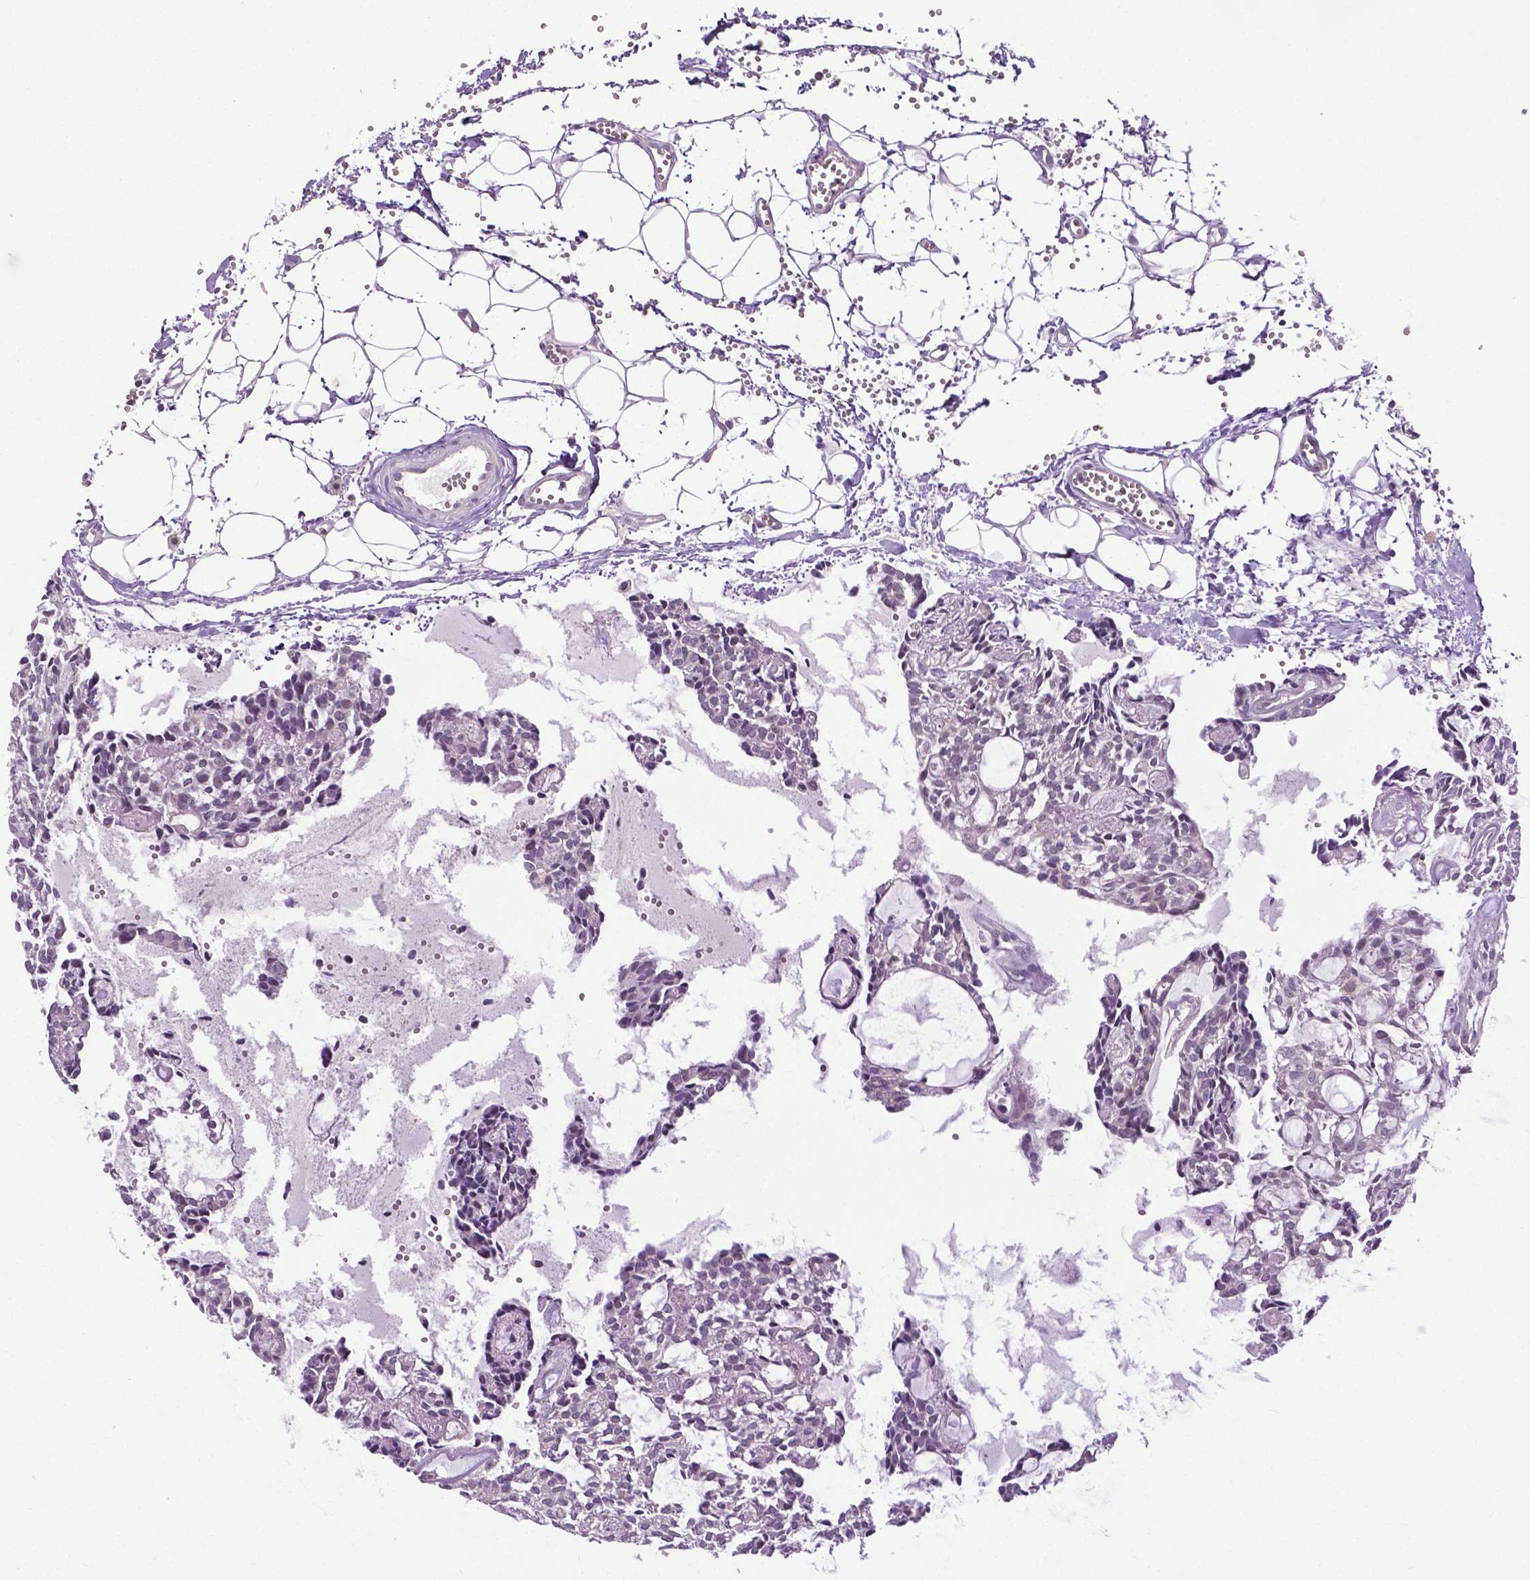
{"staining": {"intensity": "negative", "quantity": "none", "location": "none"}, "tissue": "head and neck cancer", "cell_type": "Tumor cells", "image_type": "cancer", "snomed": [{"axis": "morphology", "description": "Adenocarcinoma, NOS"}, {"axis": "topography", "description": "Head-Neck"}], "caption": "This is an immunohistochemistry (IHC) photomicrograph of human head and neck cancer (adenocarcinoma). There is no expression in tumor cells.", "gene": "DENND4A", "patient": {"sex": "female", "age": 62}}